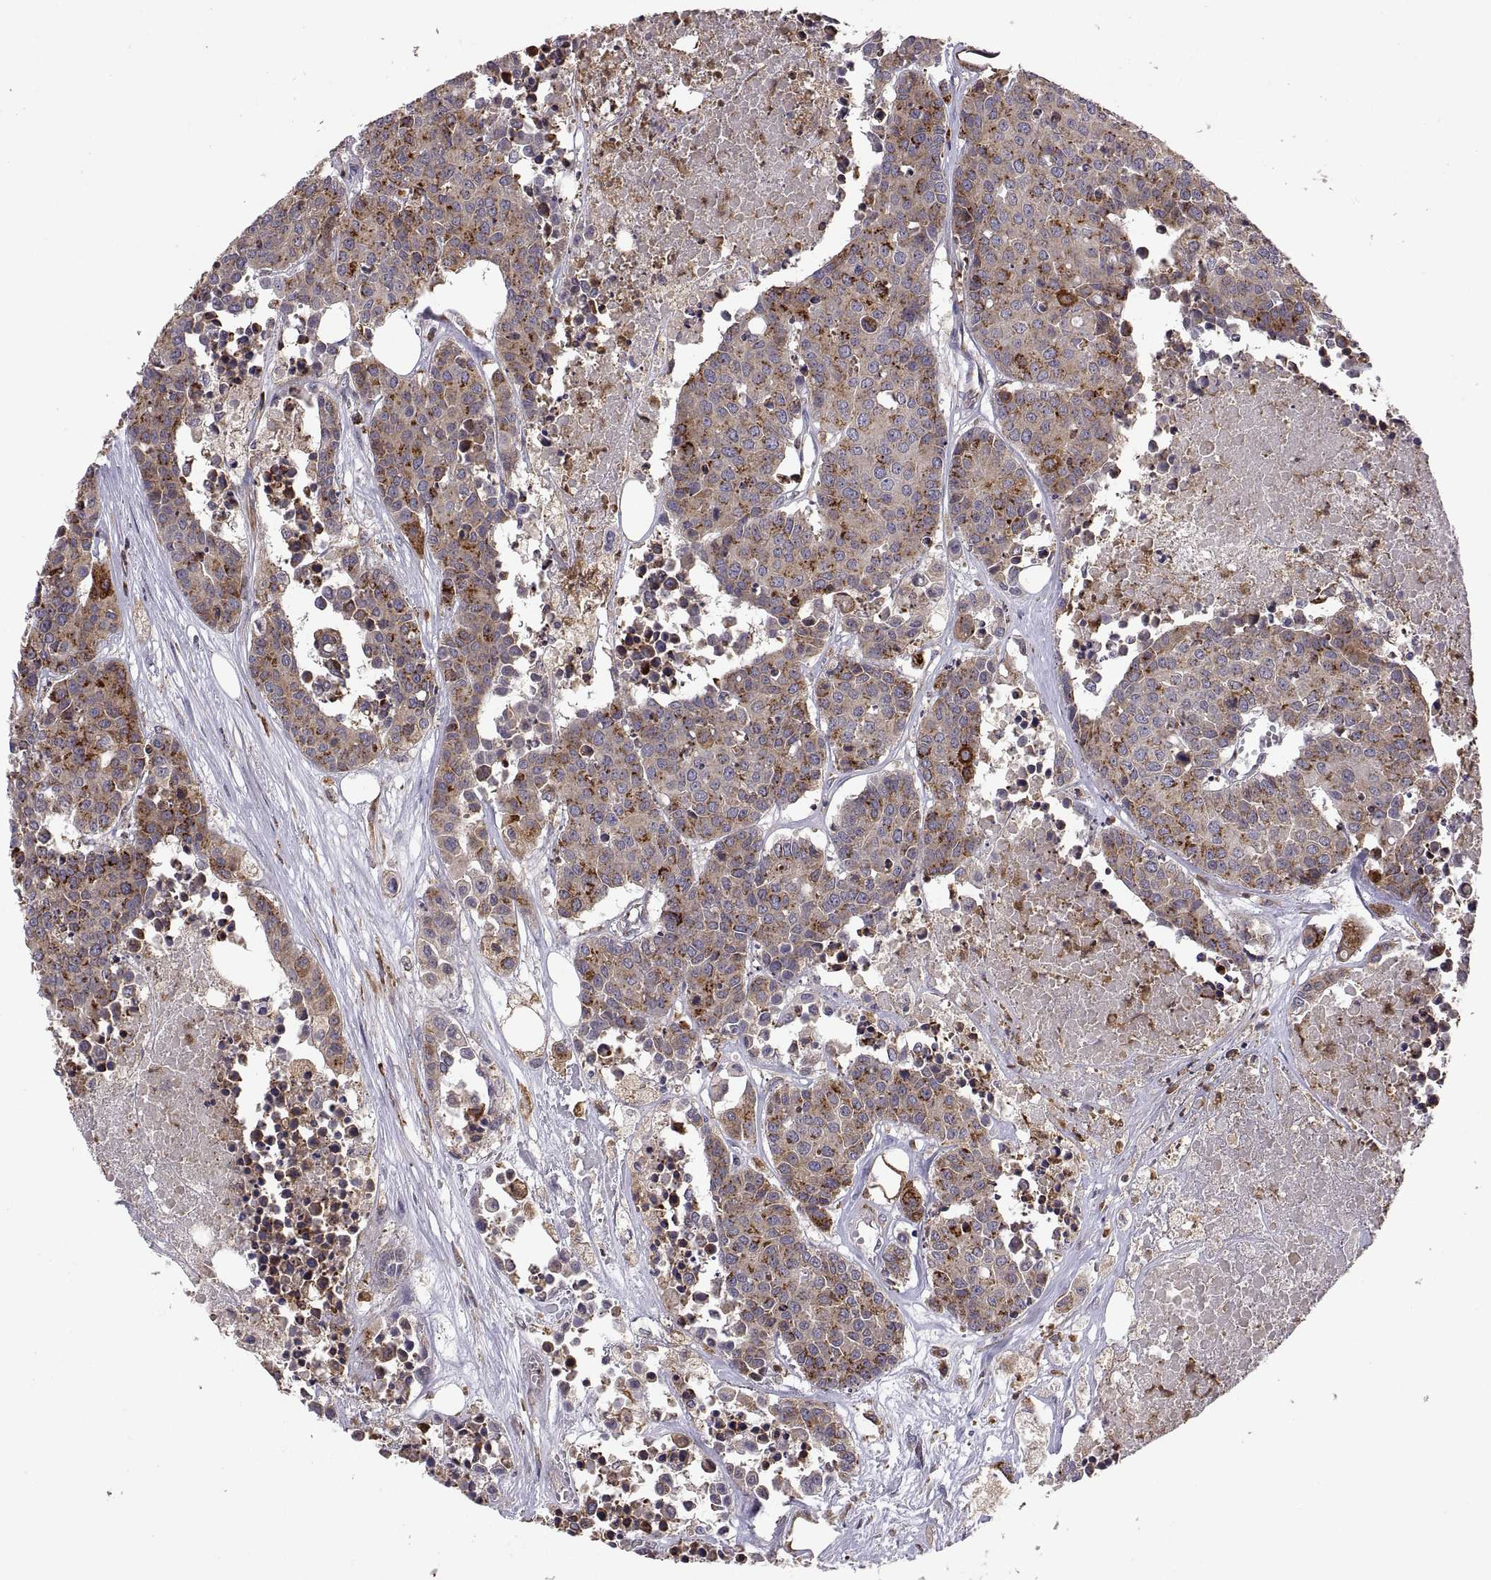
{"staining": {"intensity": "moderate", "quantity": ">75%", "location": "cytoplasmic/membranous"}, "tissue": "carcinoid", "cell_type": "Tumor cells", "image_type": "cancer", "snomed": [{"axis": "morphology", "description": "Carcinoid, malignant, NOS"}, {"axis": "topography", "description": "Colon"}], "caption": "A brown stain shows moderate cytoplasmic/membranous expression of a protein in carcinoid tumor cells.", "gene": "ACAP1", "patient": {"sex": "male", "age": 81}}